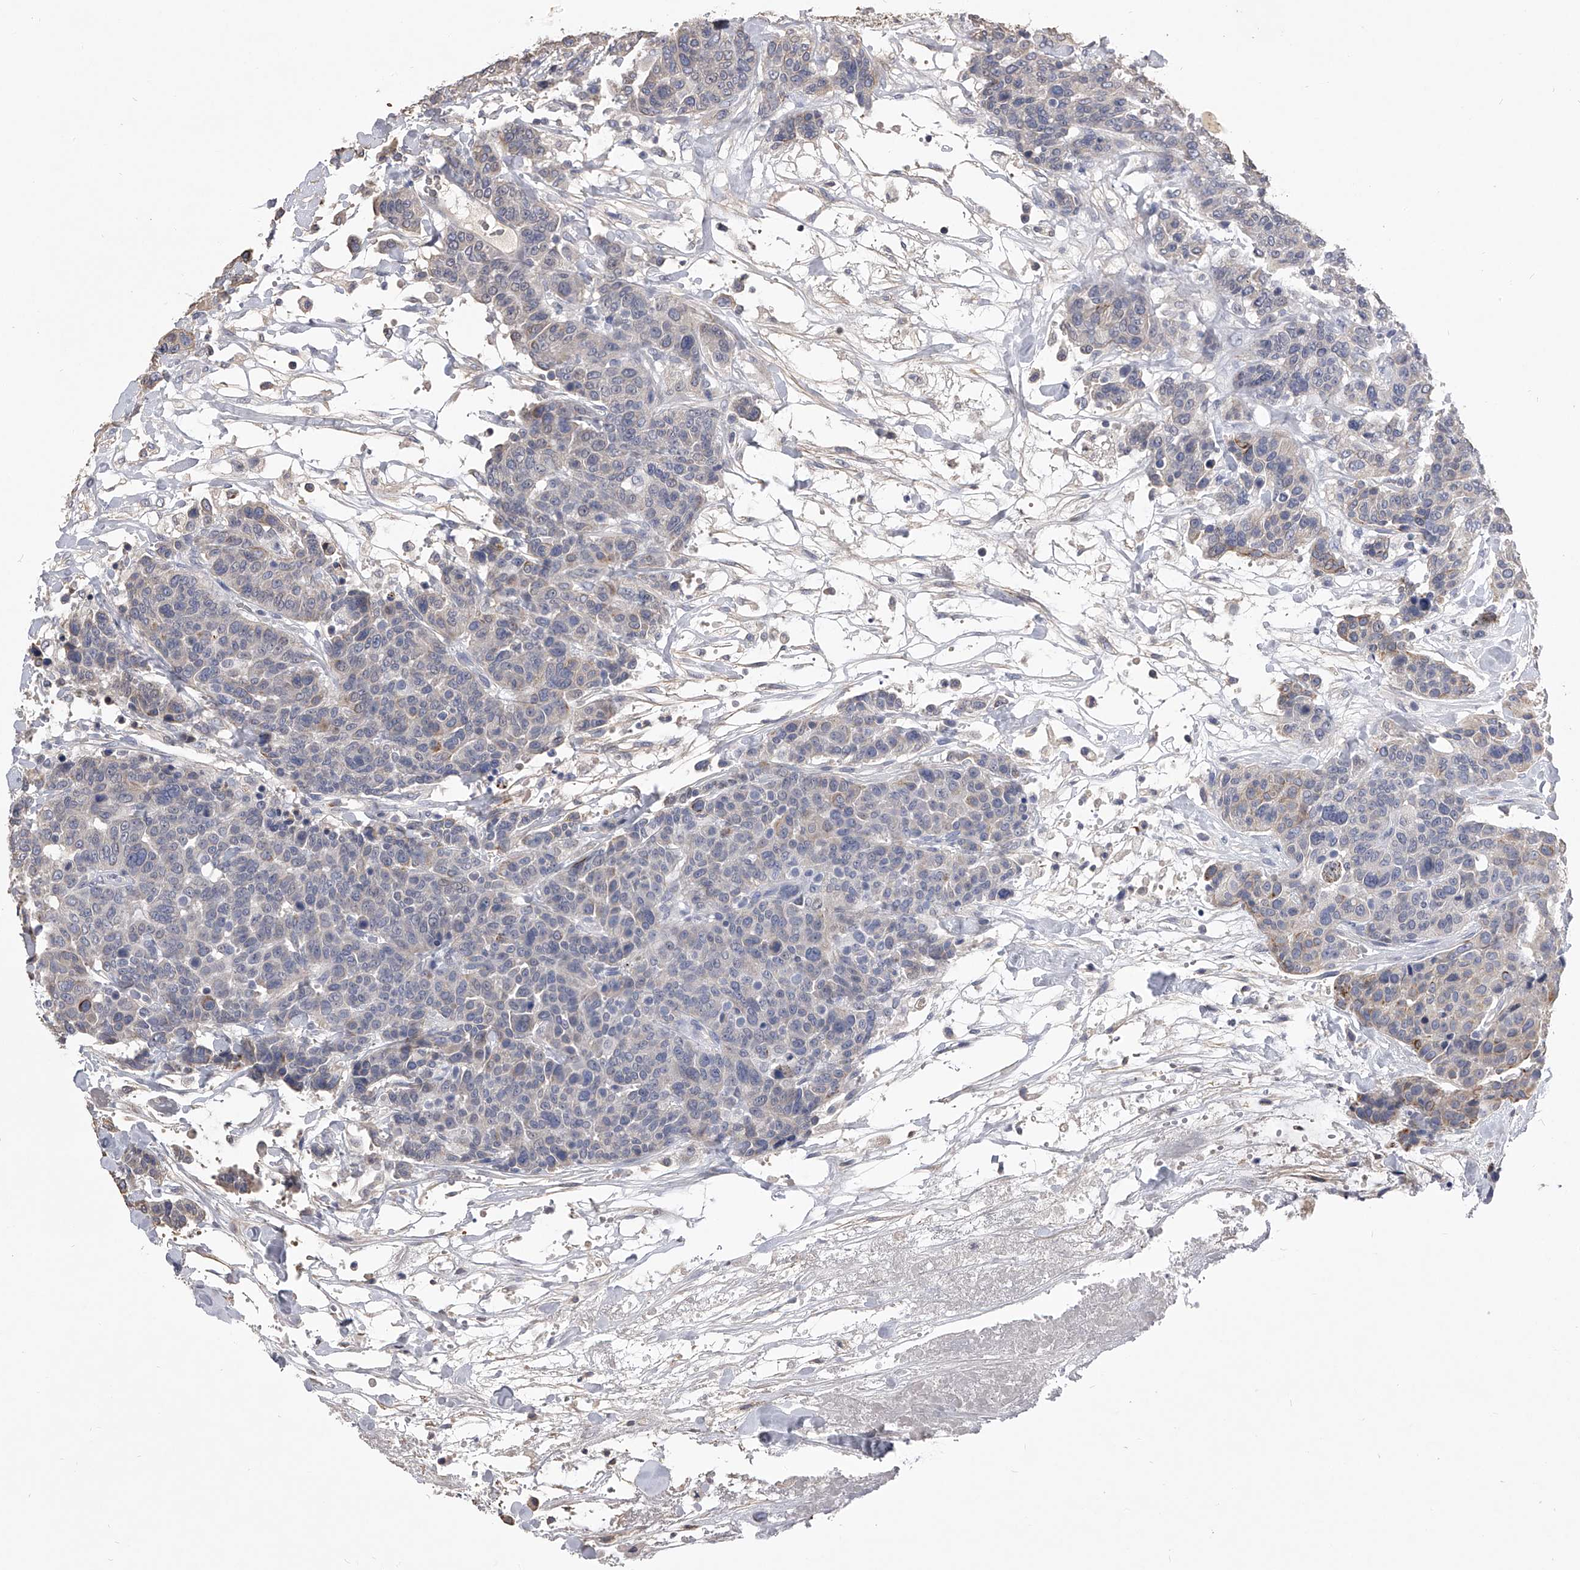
{"staining": {"intensity": "weak", "quantity": "<25%", "location": "cytoplasmic/membranous"}, "tissue": "breast cancer", "cell_type": "Tumor cells", "image_type": "cancer", "snomed": [{"axis": "morphology", "description": "Duct carcinoma"}, {"axis": "topography", "description": "Breast"}], "caption": "The micrograph demonstrates no staining of tumor cells in breast cancer (intraductal carcinoma).", "gene": "MDN1", "patient": {"sex": "female", "age": 37}}